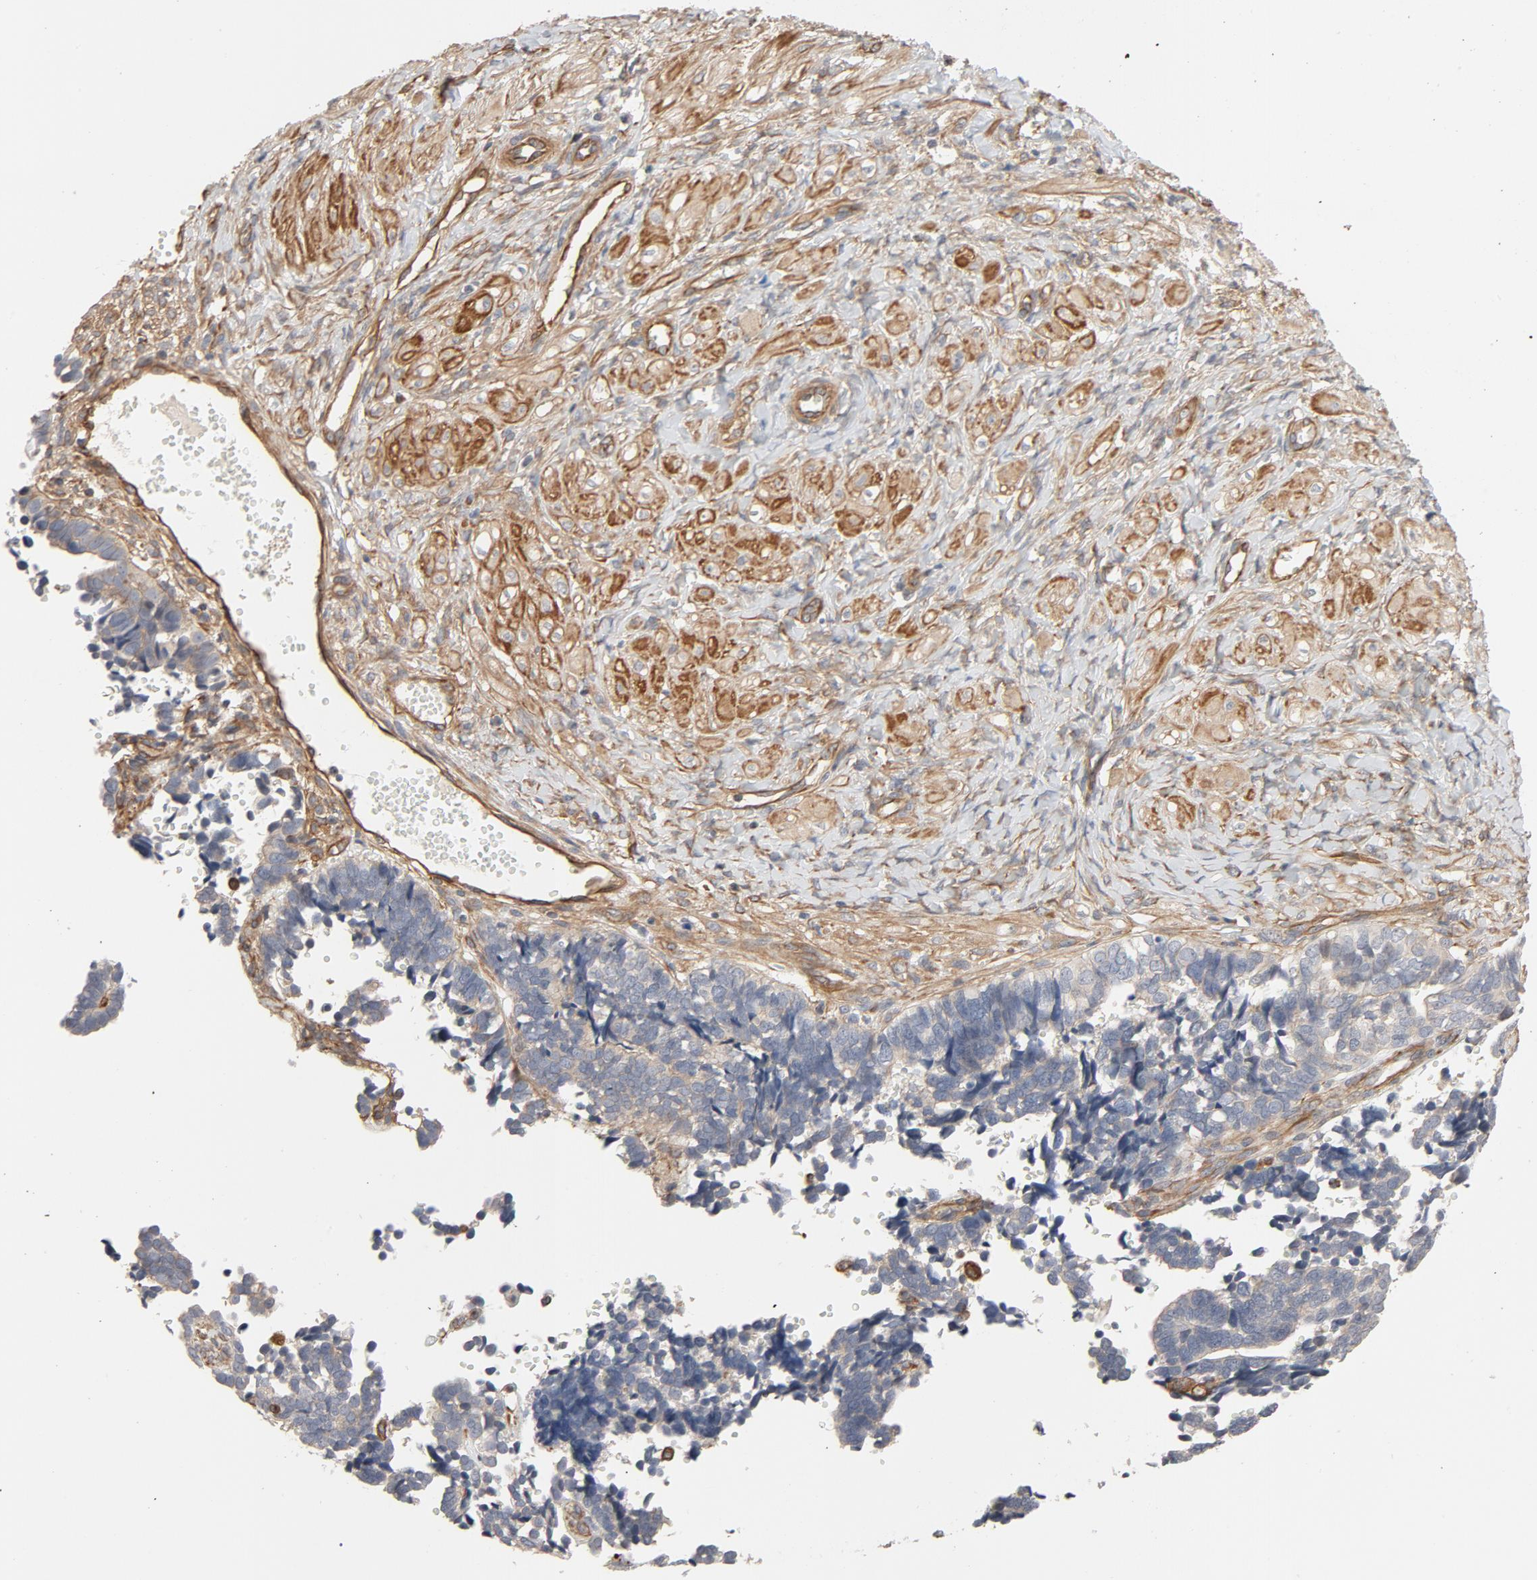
{"staining": {"intensity": "weak", "quantity": ">75%", "location": "cytoplasmic/membranous"}, "tissue": "ovarian cancer", "cell_type": "Tumor cells", "image_type": "cancer", "snomed": [{"axis": "morphology", "description": "Cystadenocarcinoma, serous, NOS"}, {"axis": "topography", "description": "Ovary"}], "caption": "This image shows immunohistochemistry (IHC) staining of human ovarian serous cystadenocarcinoma, with low weak cytoplasmic/membranous positivity in approximately >75% of tumor cells.", "gene": "TRIOBP", "patient": {"sex": "female", "age": 77}}